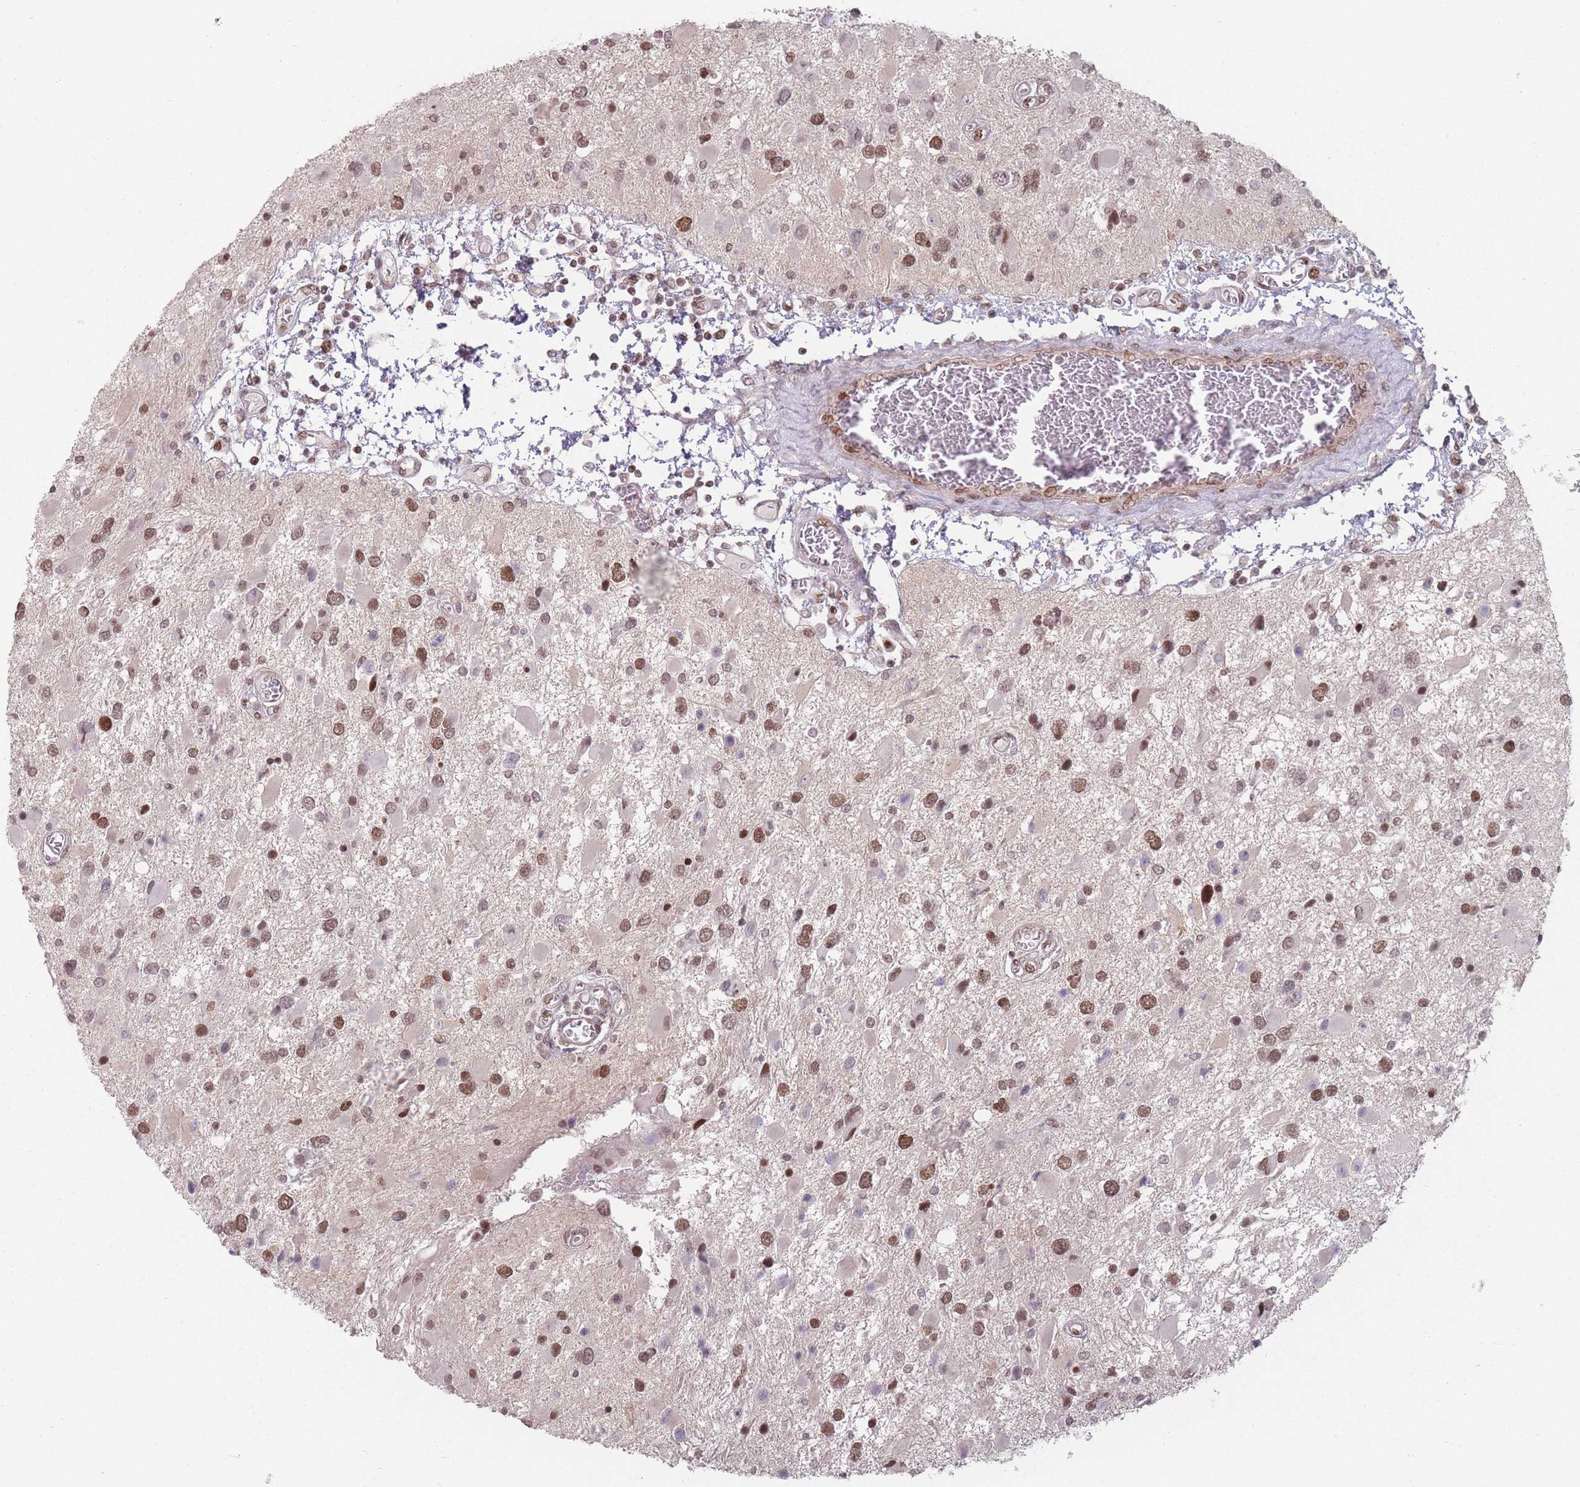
{"staining": {"intensity": "moderate", "quantity": ">75%", "location": "nuclear"}, "tissue": "glioma", "cell_type": "Tumor cells", "image_type": "cancer", "snomed": [{"axis": "morphology", "description": "Glioma, malignant, High grade"}, {"axis": "topography", "description": "Brain"}], "caption": "This is a photomicrograph of immunohistochemistry staining of malignant glioma (high-grade), which shows moderate staining in the nuclear of tumor cells.", "gene": "SH3BGRL2", "patient": {"sex": "male", "age": 53}}